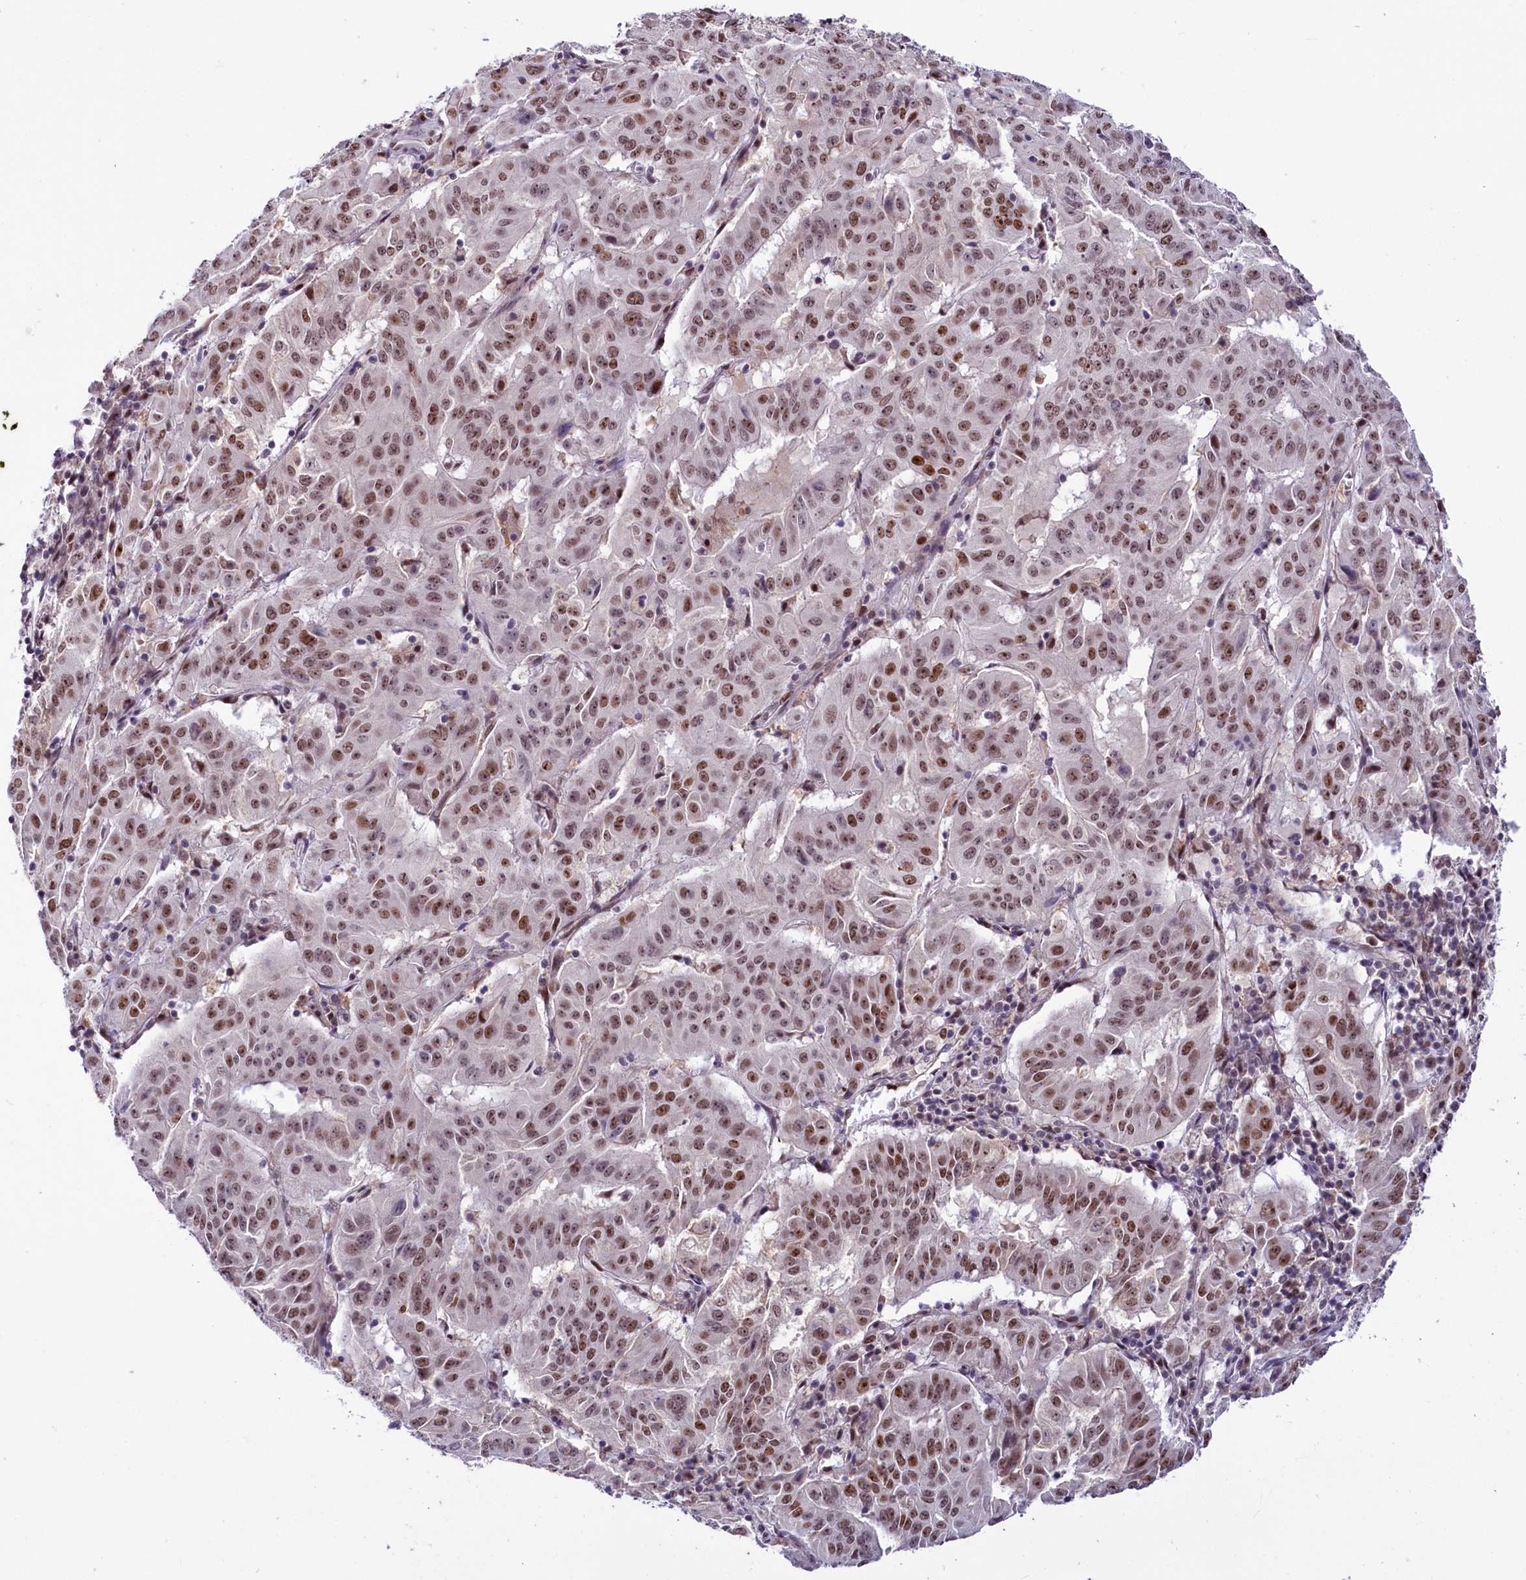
{"staining": {"intensity": "moderate", "quantity": ">75%", "location": "nuclear"}, "tissue": "pancreatic cancer", "cell_type": "Tumor cells", "image_type": "cancer", "snomed": [{"axis": "morphology", "description": "Adenocarcinoma, NOS"}, {"axis": "topography", "description": "Pancreas"}], "caption": "This micrograph exhibits IHC staining of adenocarcinoma (pancreatic), with medium moderate nuclear expression in about >75% of tumor cells.", "gene": "SCAF11", "patient": {"sex": "male", "age": 63}}